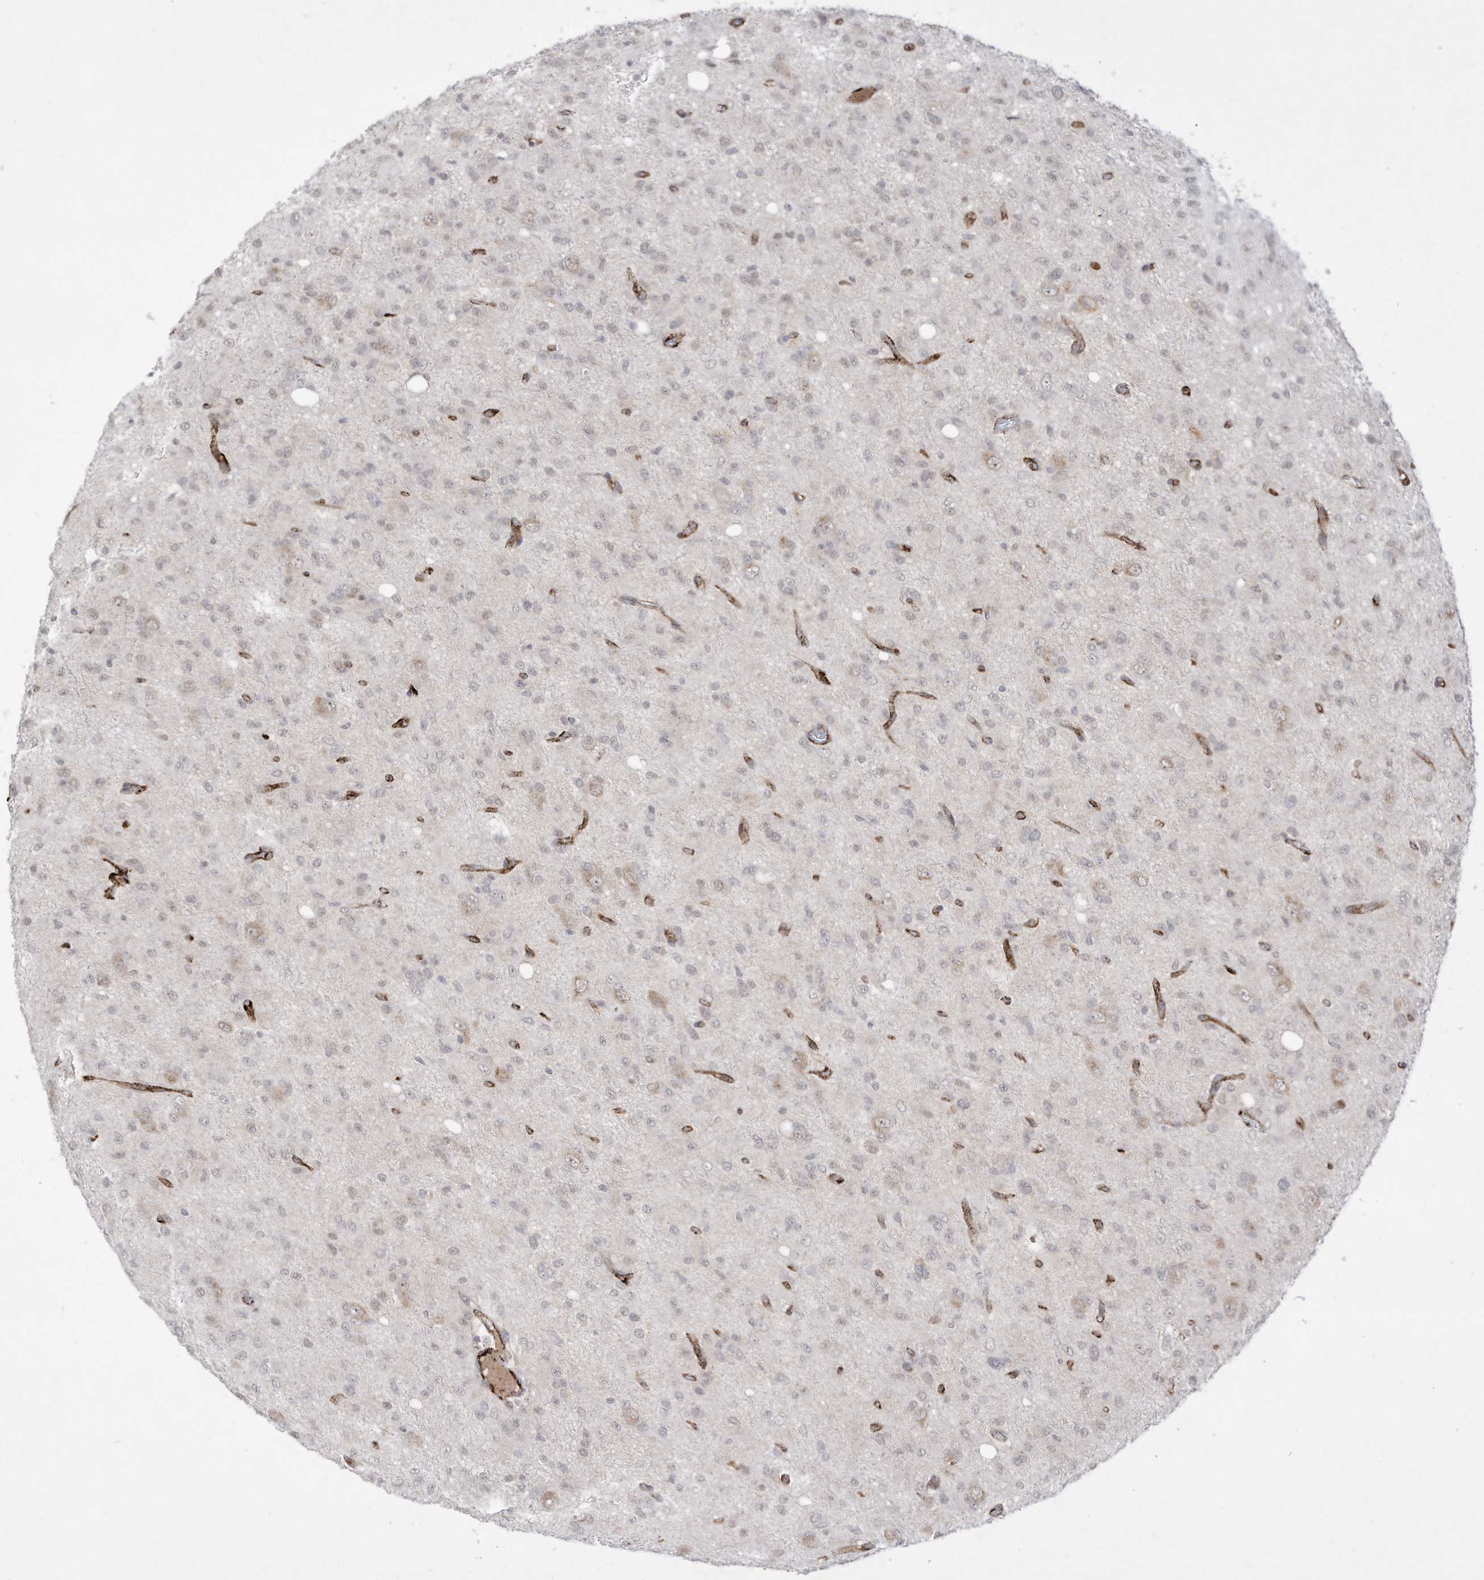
{"staining": {"intensity": "weak", "quantity": "<25%", "location": "cytoplasmic/membranous"}, "tissue": "glioma", "cell_type": "Tumor cells", "image_type": "cancer", "snomed": [{"axis": "morphology", "description": "Glioma, malignant, High grade"}, {"axis": "topography", "description": "Brain"}], "caption": "This is a photomicrograph of immunohistochemistry (IHC) staining of malignant glioma (high-grade), which shows no staining in tumor cells.", "gene": "ZGRF1", "patient": {"sex": "female", "age": 59}}